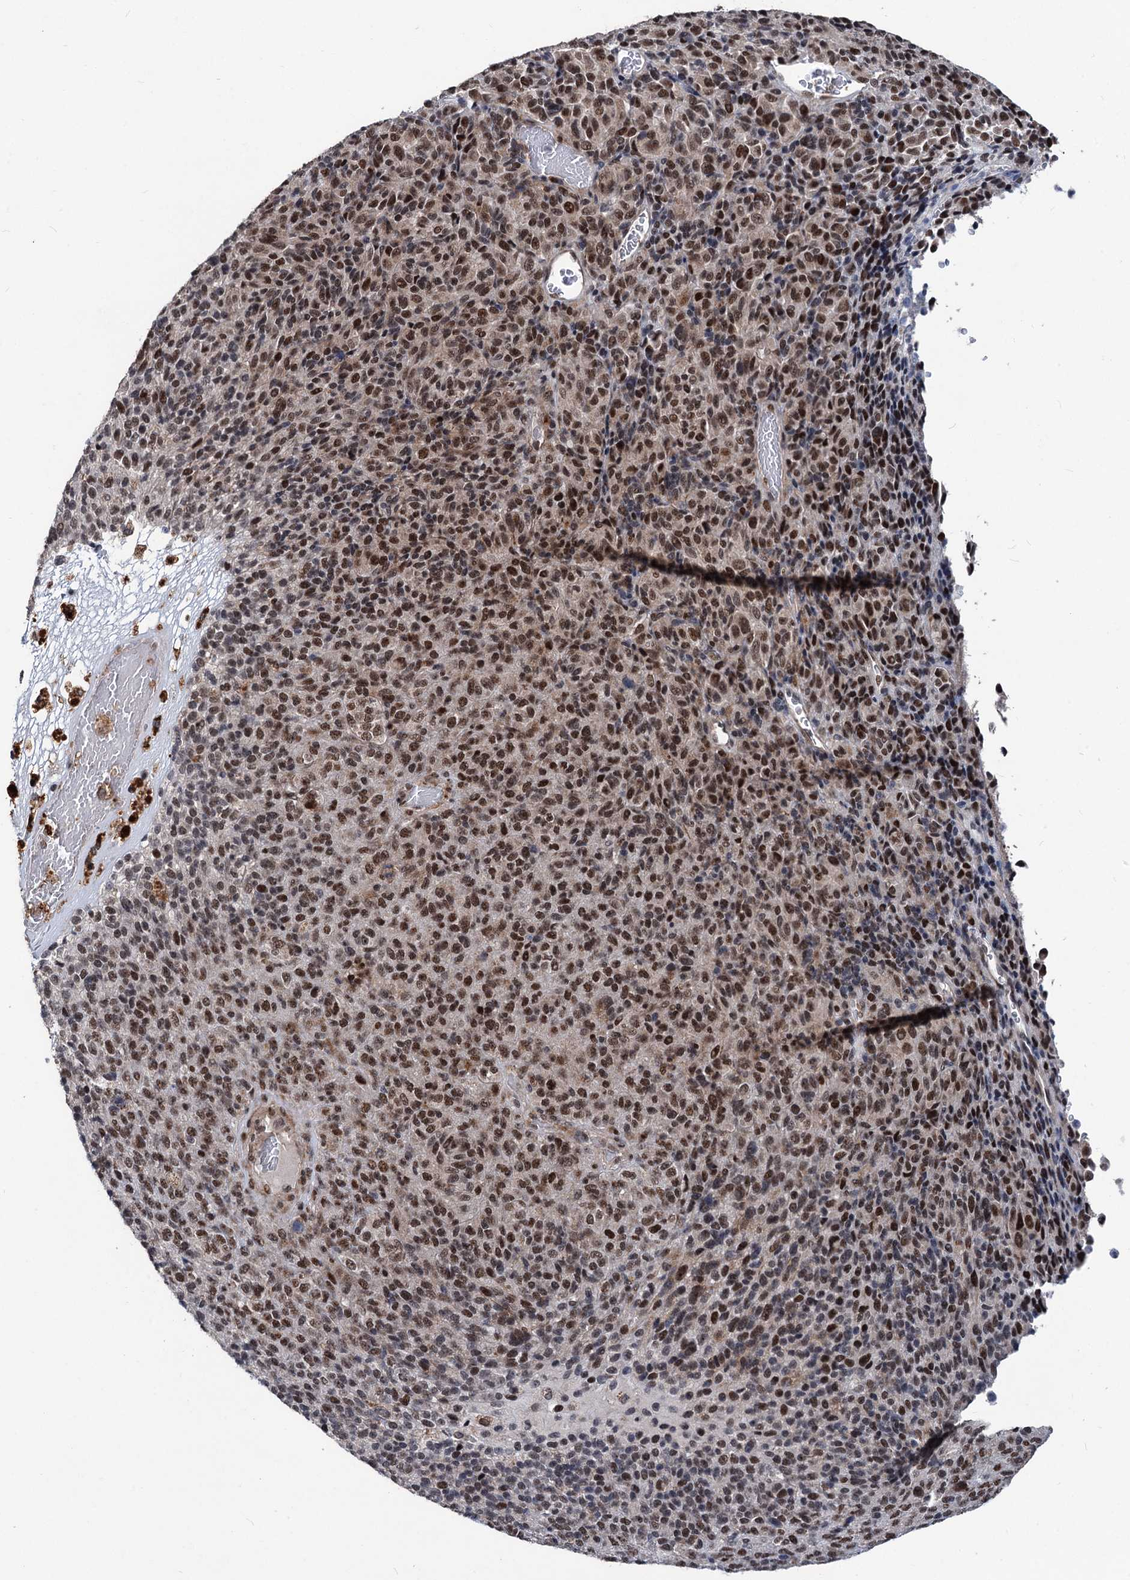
{"staining": {"intensity": "moderate", "quantity": ">75%", "location": "nuclear"}, "tissue": "melanoma", "cell_type": "Tumor cells", "image_type": "cancer", "snomed": [{"axis": "morphology", "description": "Malignant melanoma, Metastatic site"}, {"axis": "topography", "description": "Brain"}], "caption": "Tumor cells demonstrate medium levels of moderate nuclear expression in approximately >75% of cells in human melanoma. (brown staining indicates protein expression, while blue staining denotes nuclei).", "gene": "PHF8", "patient": {"sex": "female", "age": 56}}